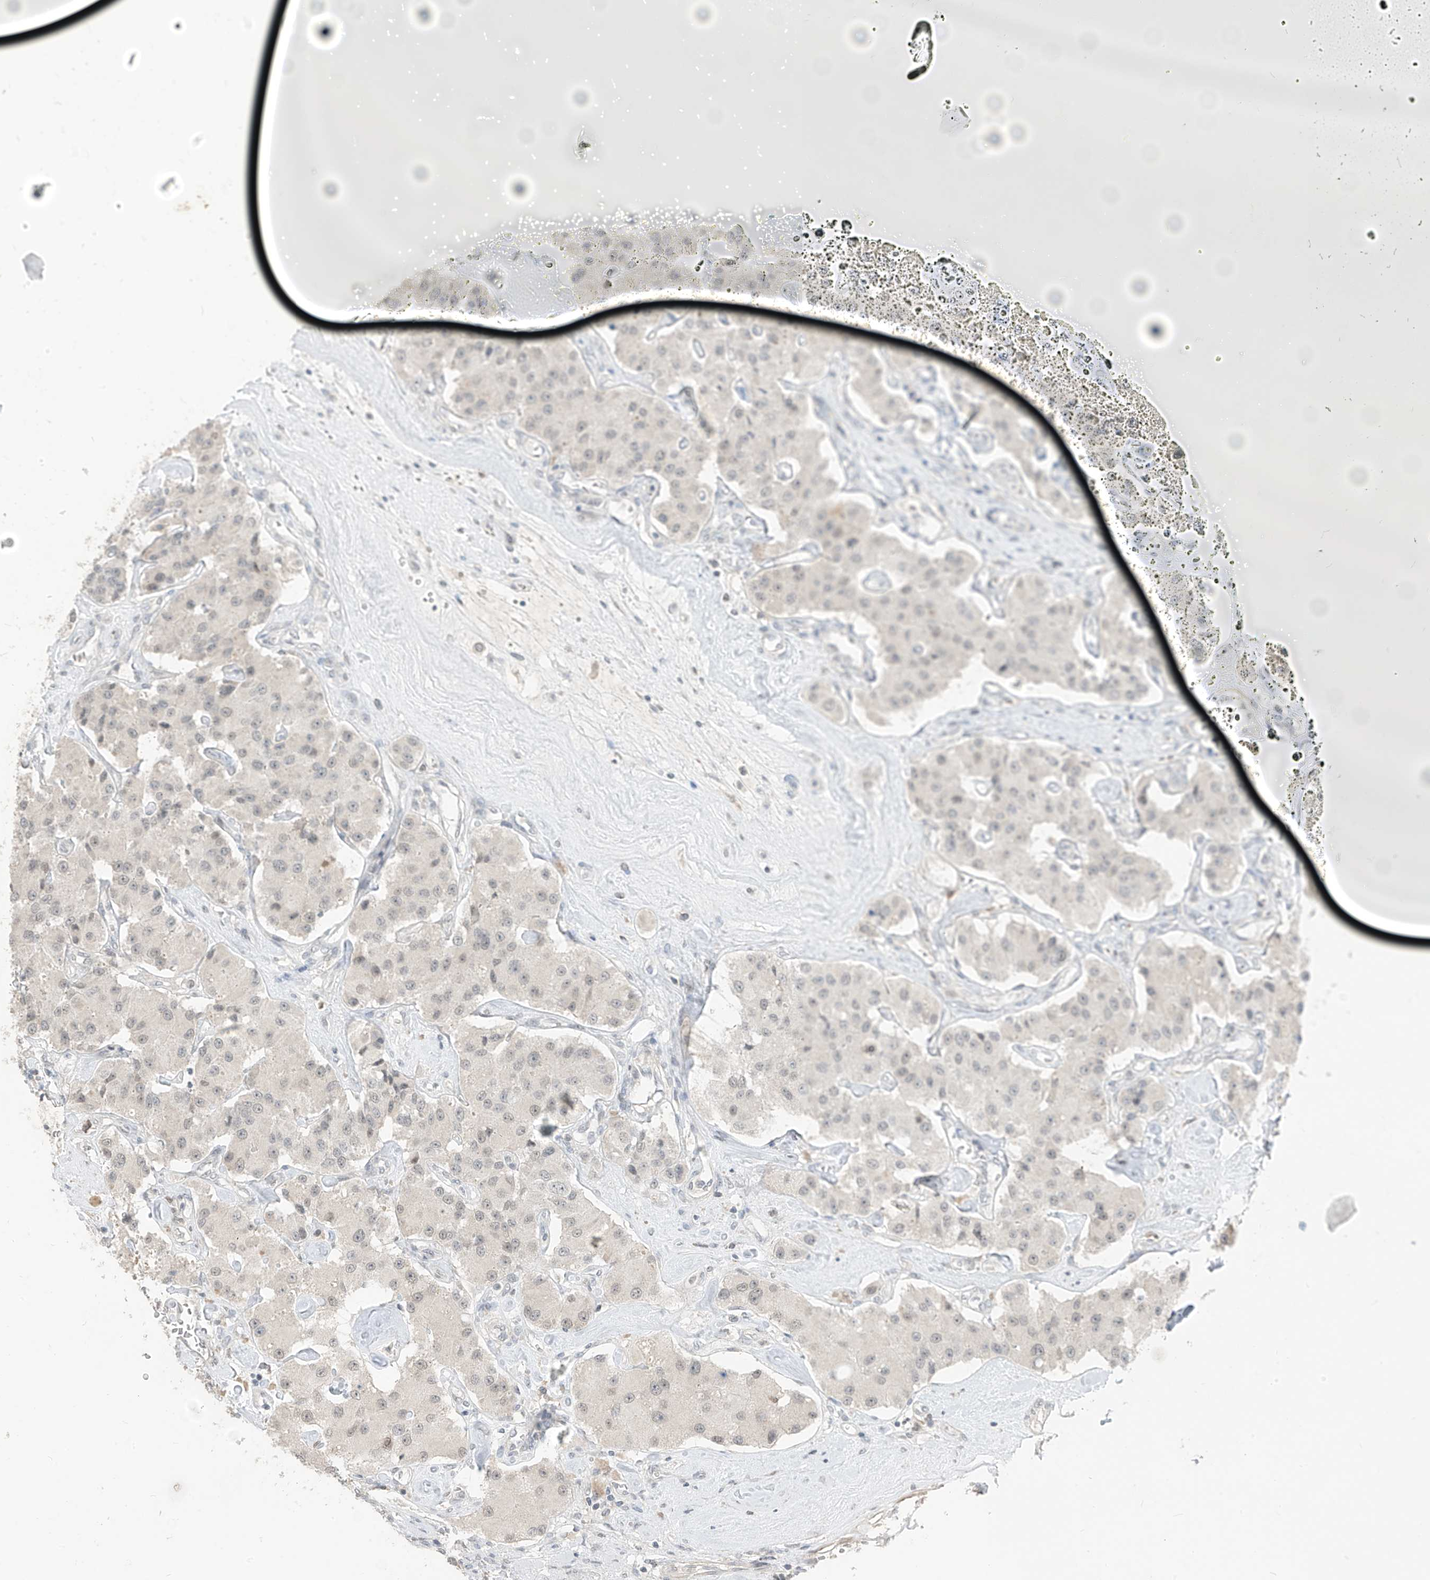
{"staining": {"intensity": "weak", "quantity": "25%-75%", "location": "nuclear"}, "tissue": "carcinoid", "cell_type": "Tumor cells", "image_type": "cancer", "snomed": [{"axis": "morphology", "description": "Carcinoid, malignant, NOS"}, {"axis": "topography", "description": "Pancreas"}], "caption": "Tumor cells show low levels of weak nuclear positivity in about 25%-75% of cells in malignant carcinoid.", "gene": "METAP1D", "patient": {"sex": "male", "age": 41}}